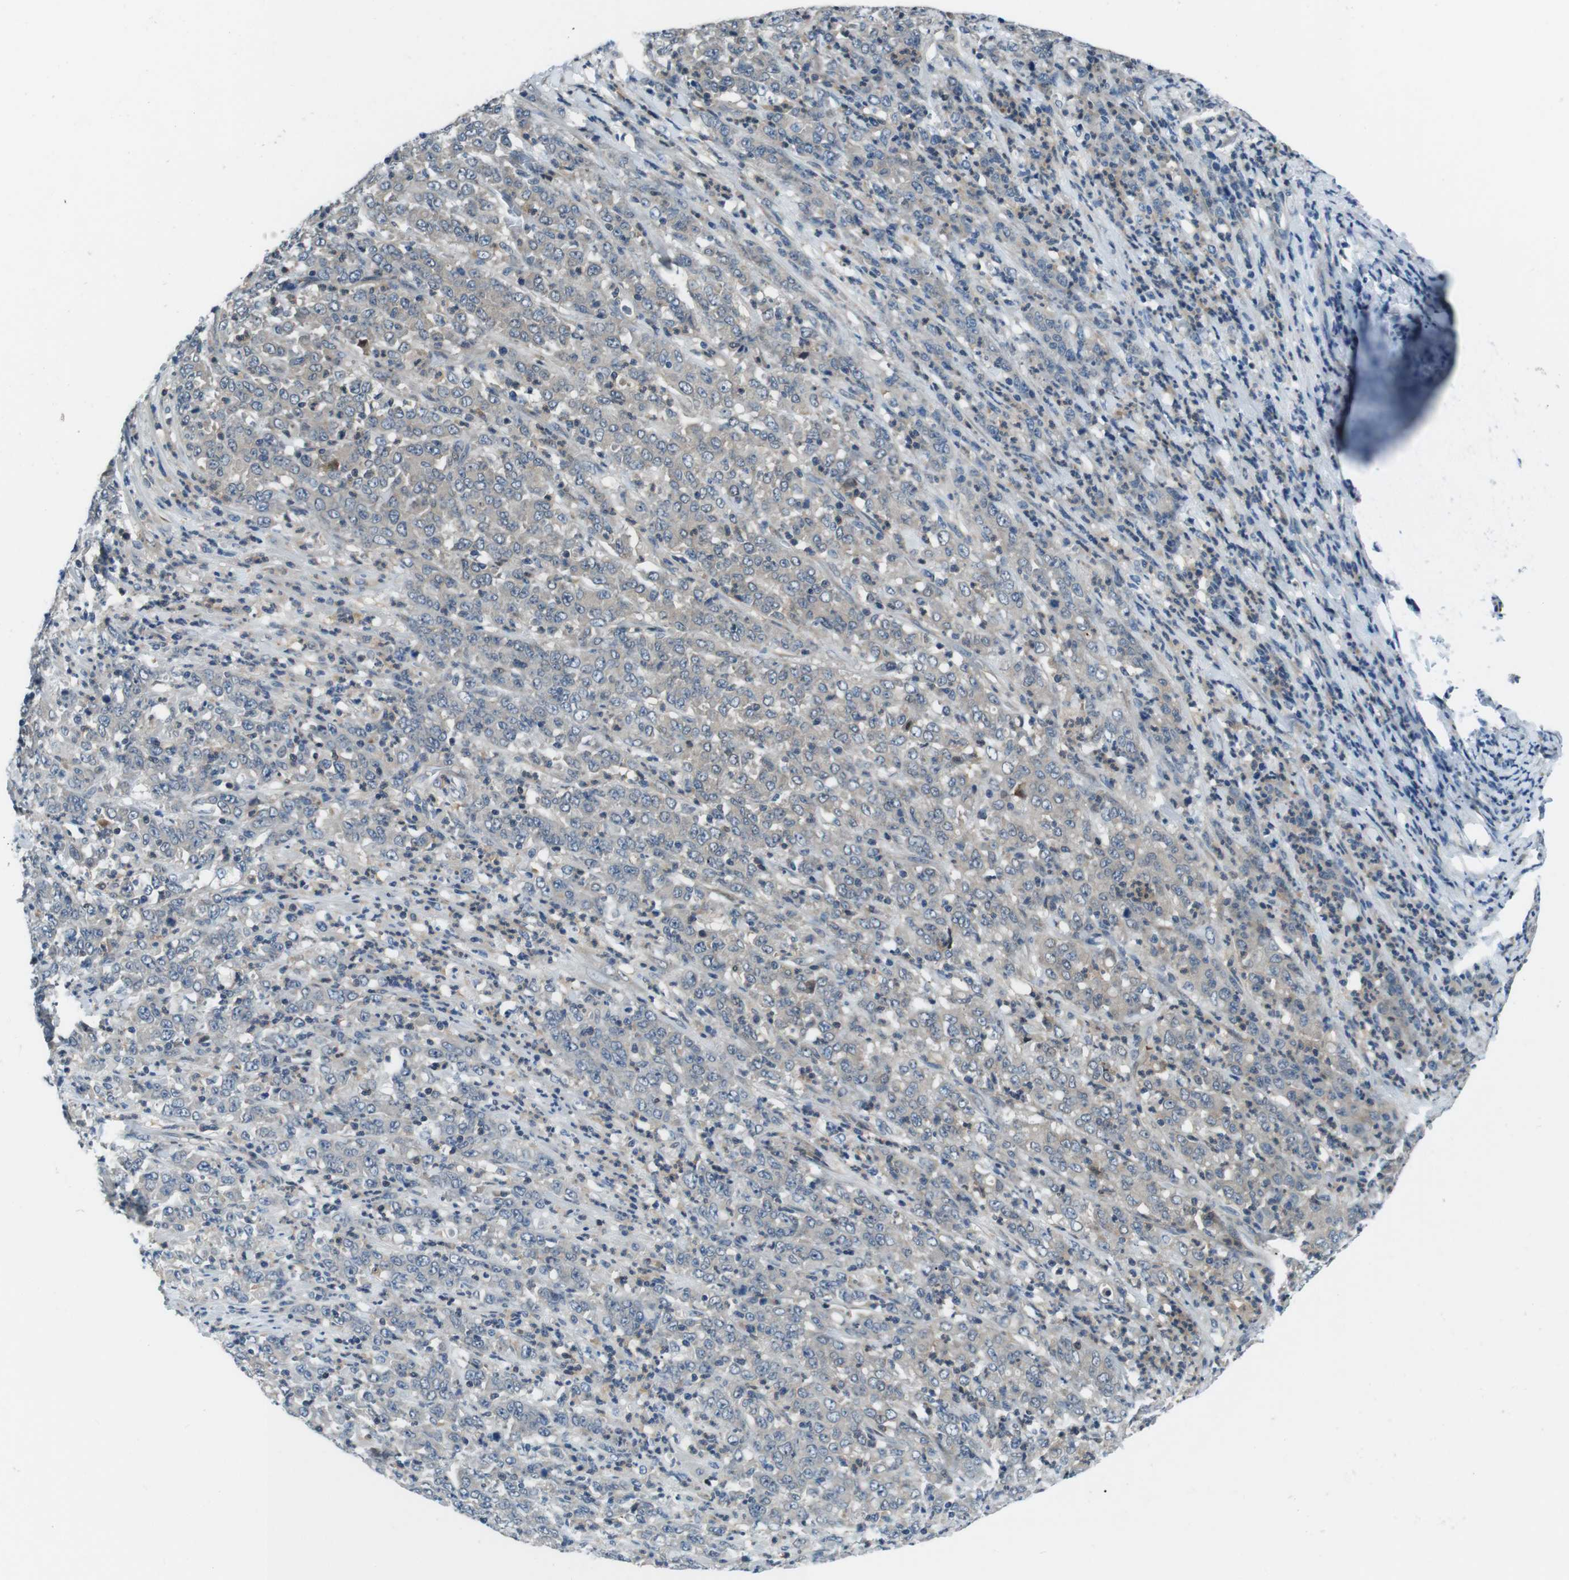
{"staining": {"intensity": "negative", "quantity": "none", "location": "none"}, "tissue": "stomach cancer", "cell_type": "Tumor cells", "image_type": "cancer", "snomed": [{"axis": "morphology", "description": "Adenocarcinoma, NOS"}, {"axis": "topography", "description": "Stomach, lower"}], "caption": "Tumor cells show no significant protein staining in stomach cancer (adenocarcinoma).", "gene": "NANOS2", "patient": {"sex": "female", "age": 71}}